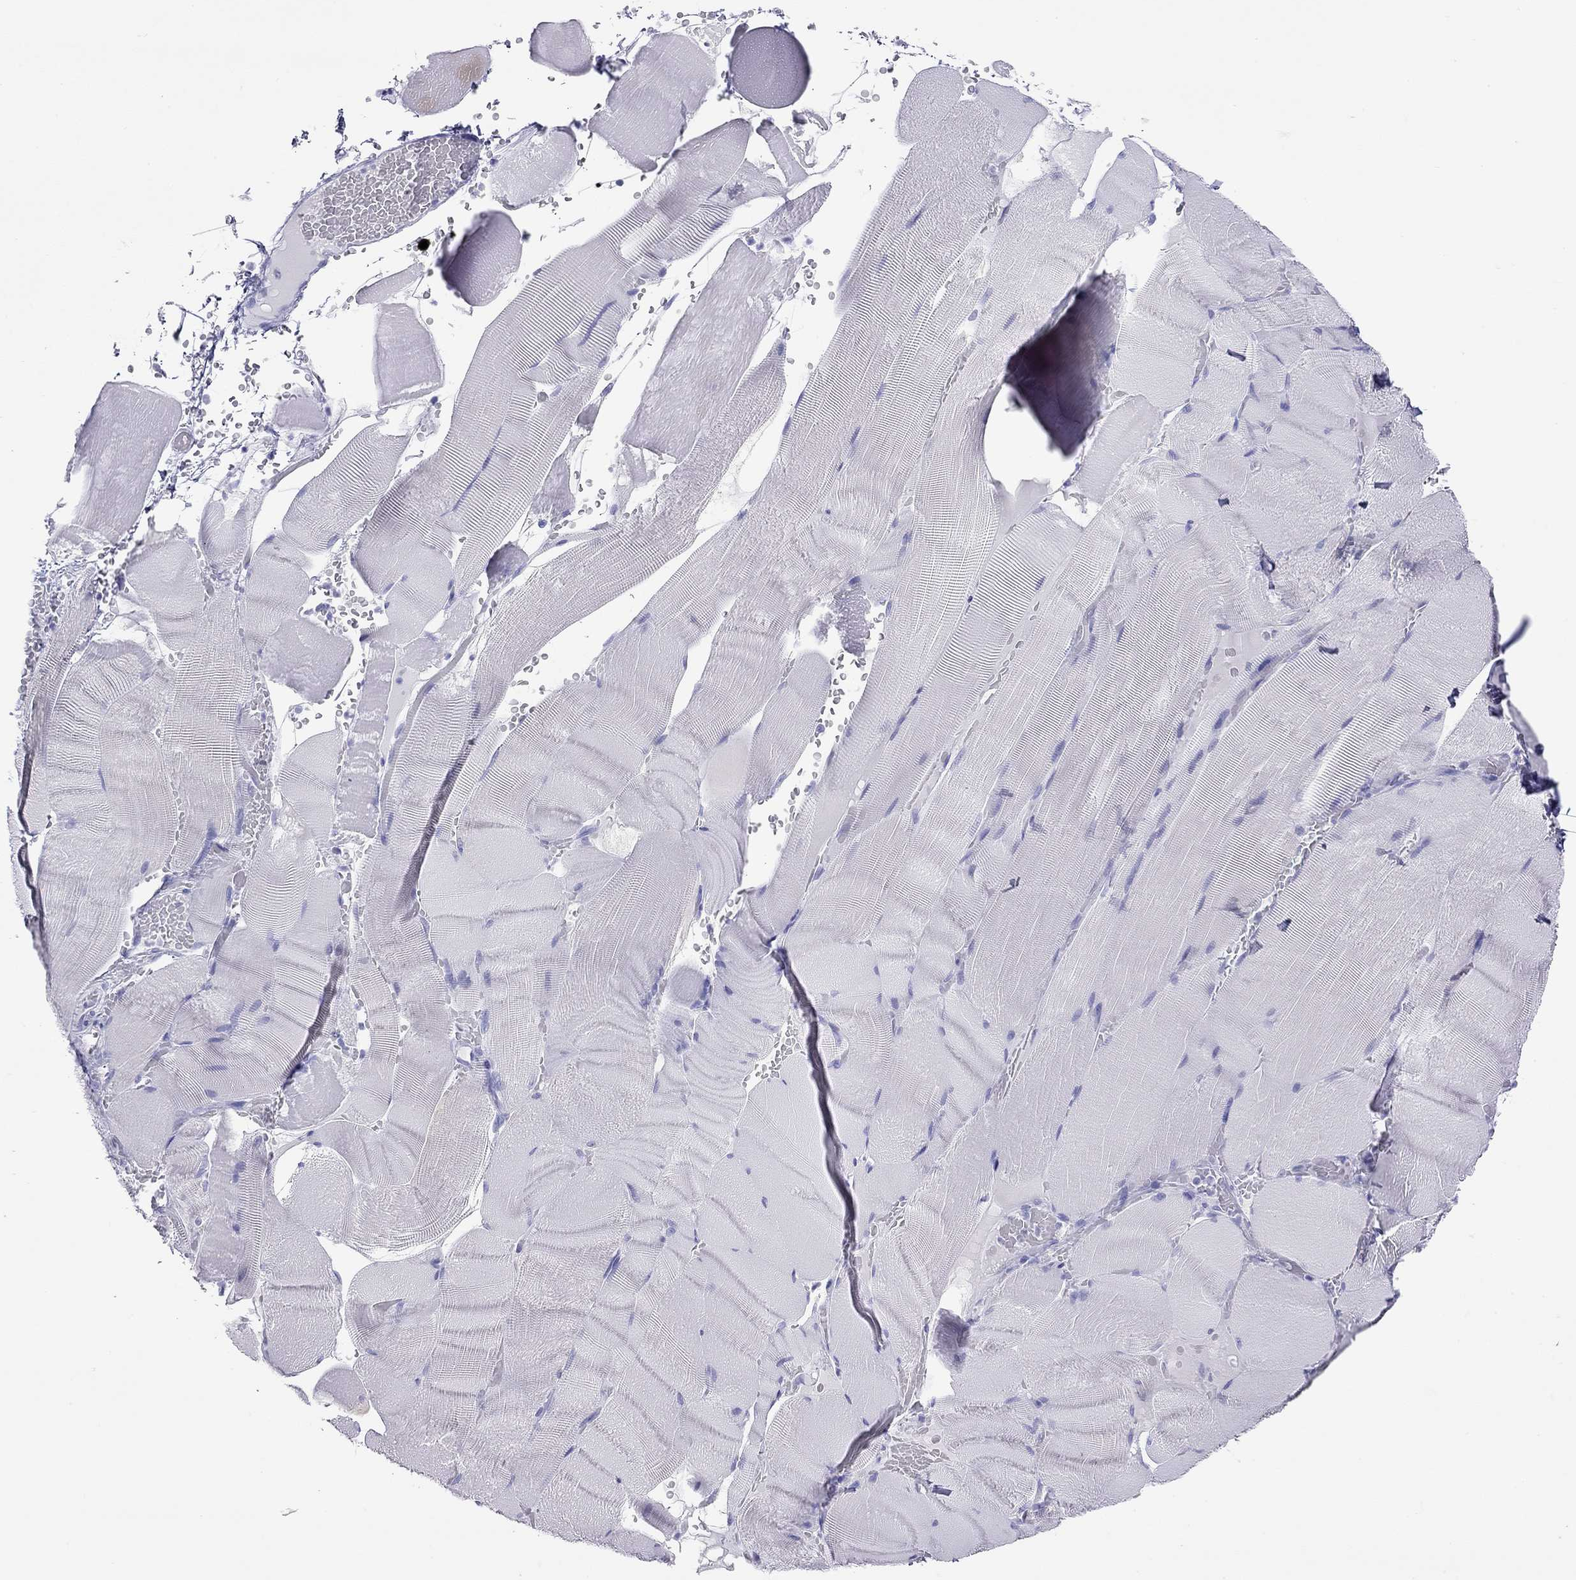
{"staining": {"intensity": "negative", "quantity": "none", "location": "none"}, "tissue": "skeletal muscle", "cell_type": "Myocytes", "image_type": "normal", "snomed": [{"axis": "morphology", "description": "Normal tissue, NOS"}, {"axis": "topography", "description": "Skeletal muscle"}], "caption": "DAB (3,3'-diaminobenzidine) immunohistochemical staining of unremarkable skeletal muscle shows no significant expression in myocytes.", "gene": "HLA", "patient": {"sex": "male", "age": 56}}